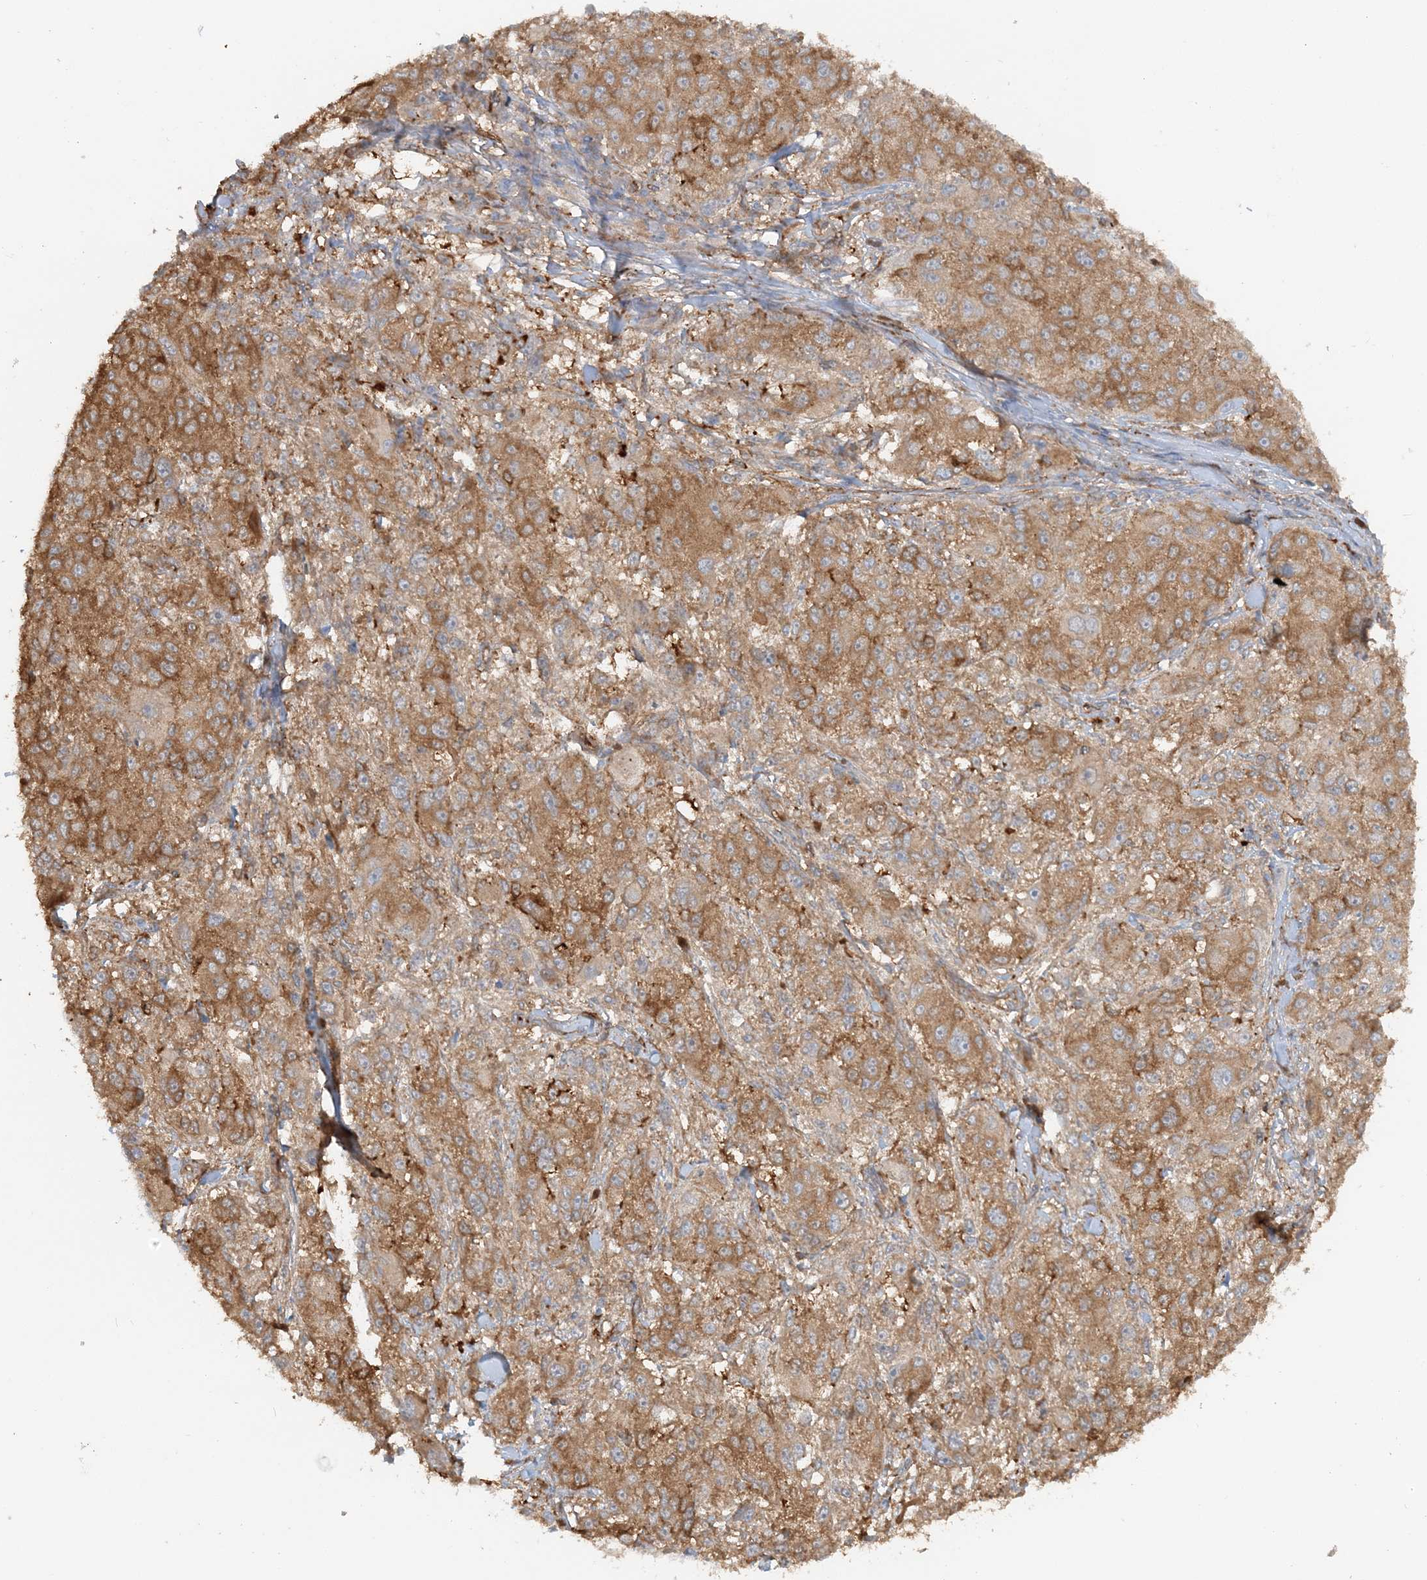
{"staining": {"intensity": "moderate", "quantity": ">75%", "location": "cytoplasmic/membranous"}, "tissue": "melanoma", "cell_type": "Tumor cells", "image_type": "cancer", "snomed": [{"axis": "morphology", "description": "Necrosis, NOS"}, {"axis": "morphology", "description": "Malignant melanoma, NOS"}, {"axis": "topography", "description": "Skin"}], "caption": "This image shows malignant melanoma stained with immunohistochemistry (IHC) to label a protein in brown. The cytoplasmic/membranous of tumor cells show moderate positivity for the protein. Nuclei are counter-stained blue.", "gene": "DSTN", "patient": {"sex": "female", "age": 87}}